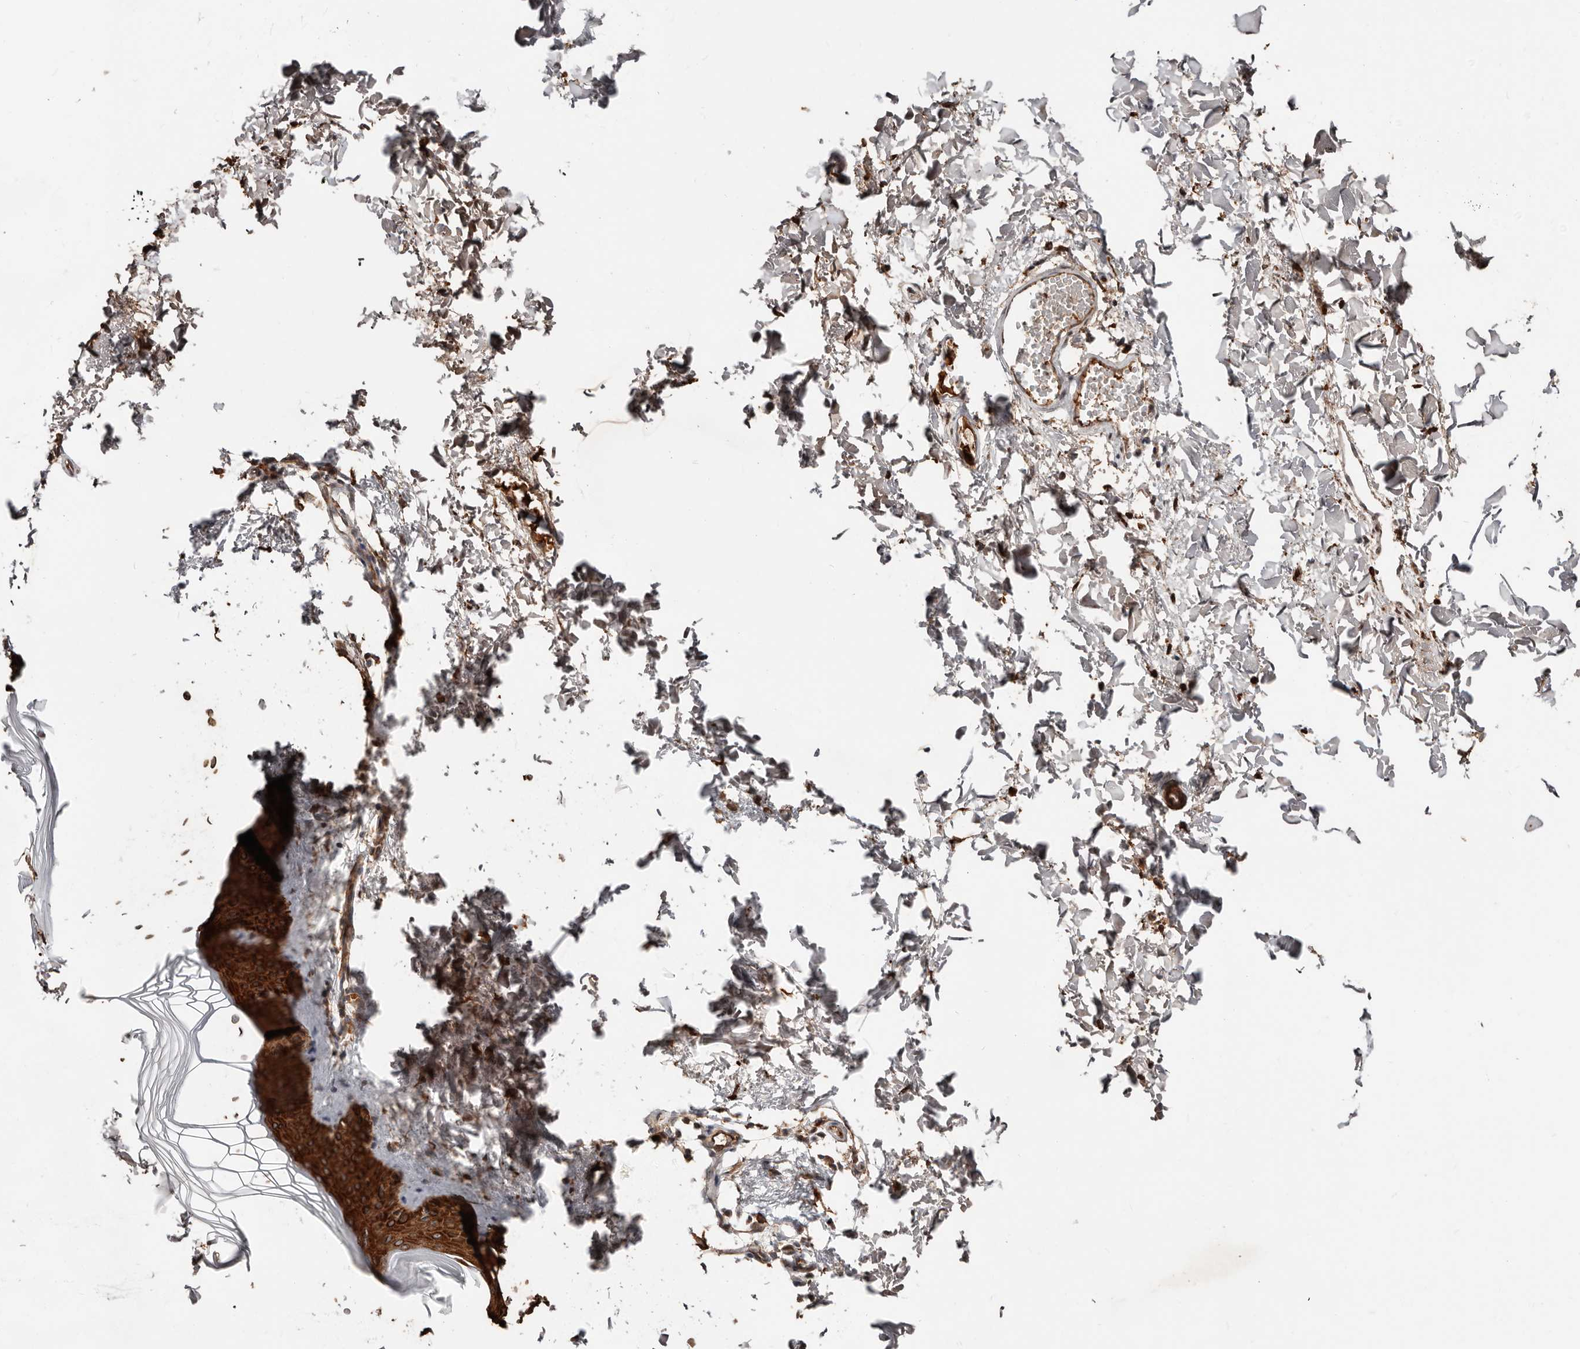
{"staining": {"intensity": "negative", "quantity": "none", "location": "none"}, "tissue": "skin", "cell_type": "Fibroblasts", "image_type": "normal", "snomed": [{"axis": "morphology", "description": "Normal tissue, NOS"}, {"axis": "topography", "description": "Skin"}], "caption": "This image is of unremarkable skin stained with IHC to label a protein in brown with the nuclei are counter-stained blue. There is no expression in fibroblasts.", "gene": "SMYD4", "patient": {"sex": "female", "age": 27}}